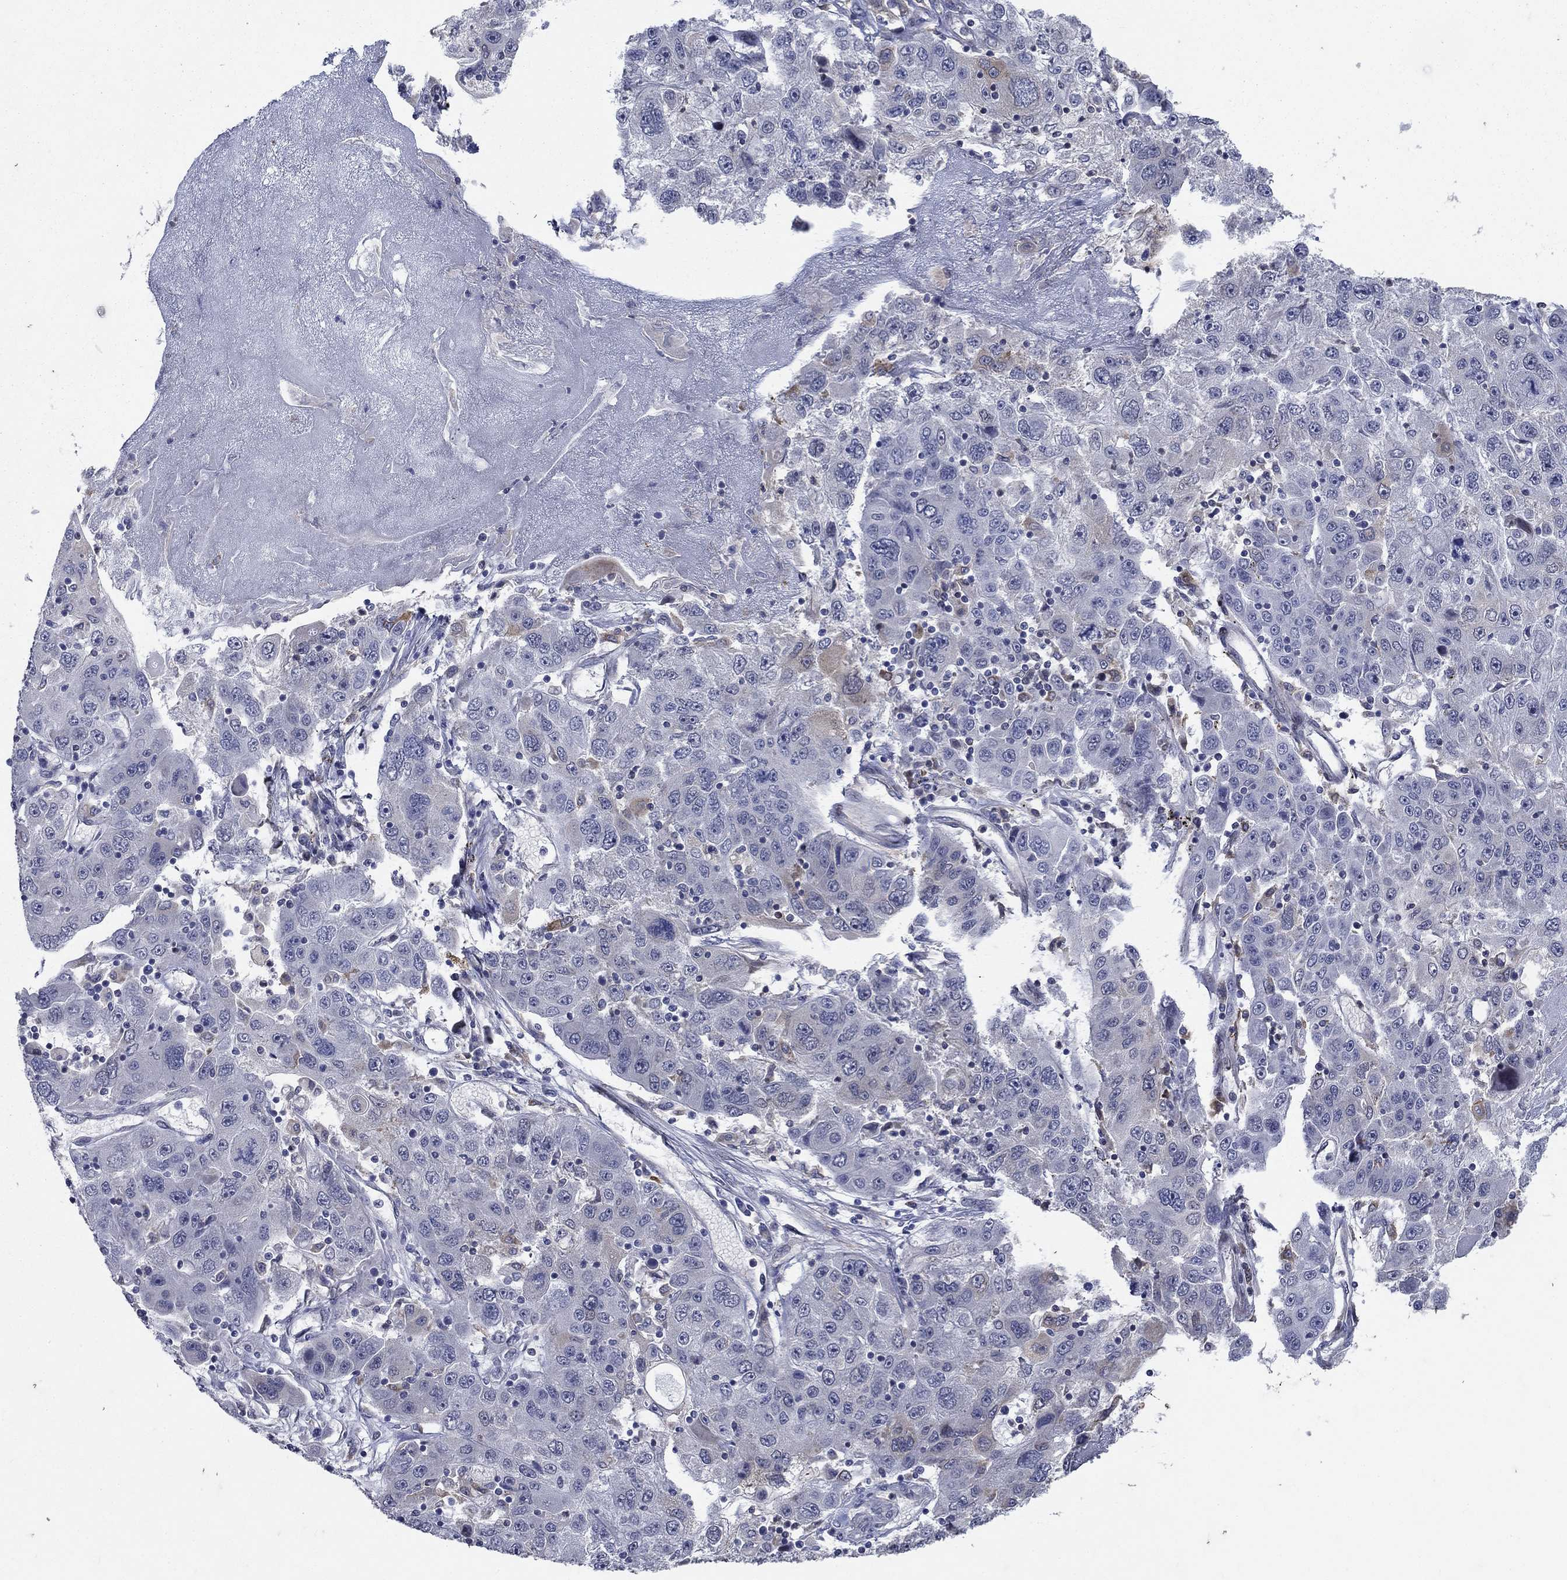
{"staining": {"intensity": "strong", "quantity": "<25%", "location": "cytoplasmic/membranous"}, "tissue": "stomach cancer", "cell_type": "Tumor cells", "image_type": "cancer", "snomed": [{"axis": "morphology", "description": "Adenocarcinoma, NOS"}, {"axis": "topography", "description": "Stomach"}], "caption": "DAB immunohistochemical staining of human stomach adenocarcinoma exhibits strong cytoplasmic/membranous protein positivity in approximately <25% of tumor cells.", "gene": "DHRS7", "patient": {"sex": "male", "age": 56}}